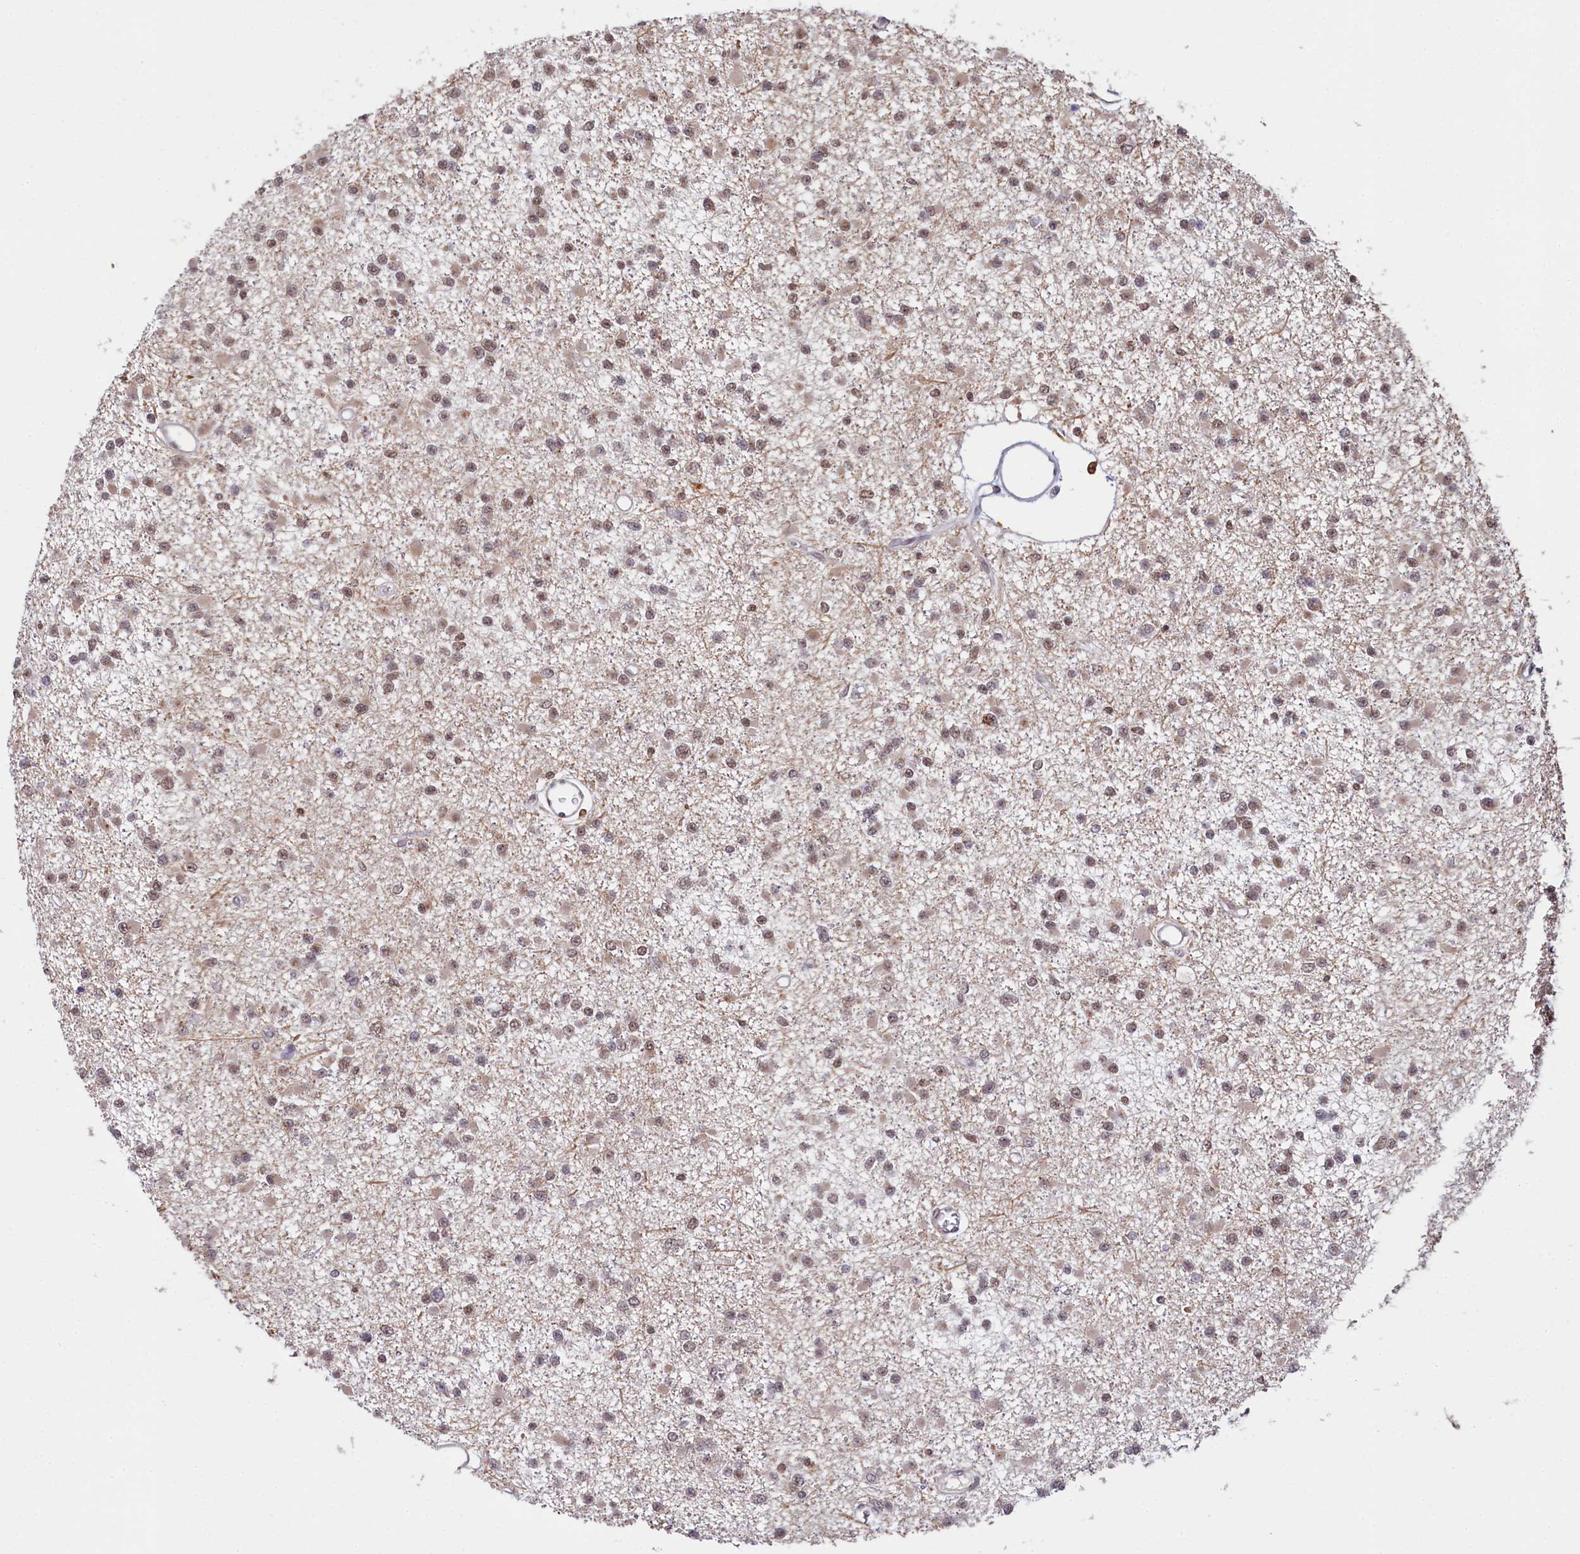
{"staining": {"intensity": "weak", "quantity": ">75%", "location": "nuclear"}, "tissue": "glioma", "cell_type": "Tumor cells", "image_type": "cancer", "snomed": [{"axis": "morphology", "description": "Glioma, malignant, Low grade"}, {"axis": "topography", "description": "Brain"}], "caption": "Immunohistochemistry (IHC) image of neoplastic tissue: malignant glioma (low-grade) stained using immunohistochemistry (IHC) exhibits low levels of weak protein expression localized specifically in the nuclear of tumor cells, appearing as a nuclear brown color.", "gene": "PPHLN1", "patient": {"sex": "female", "age": 22}}